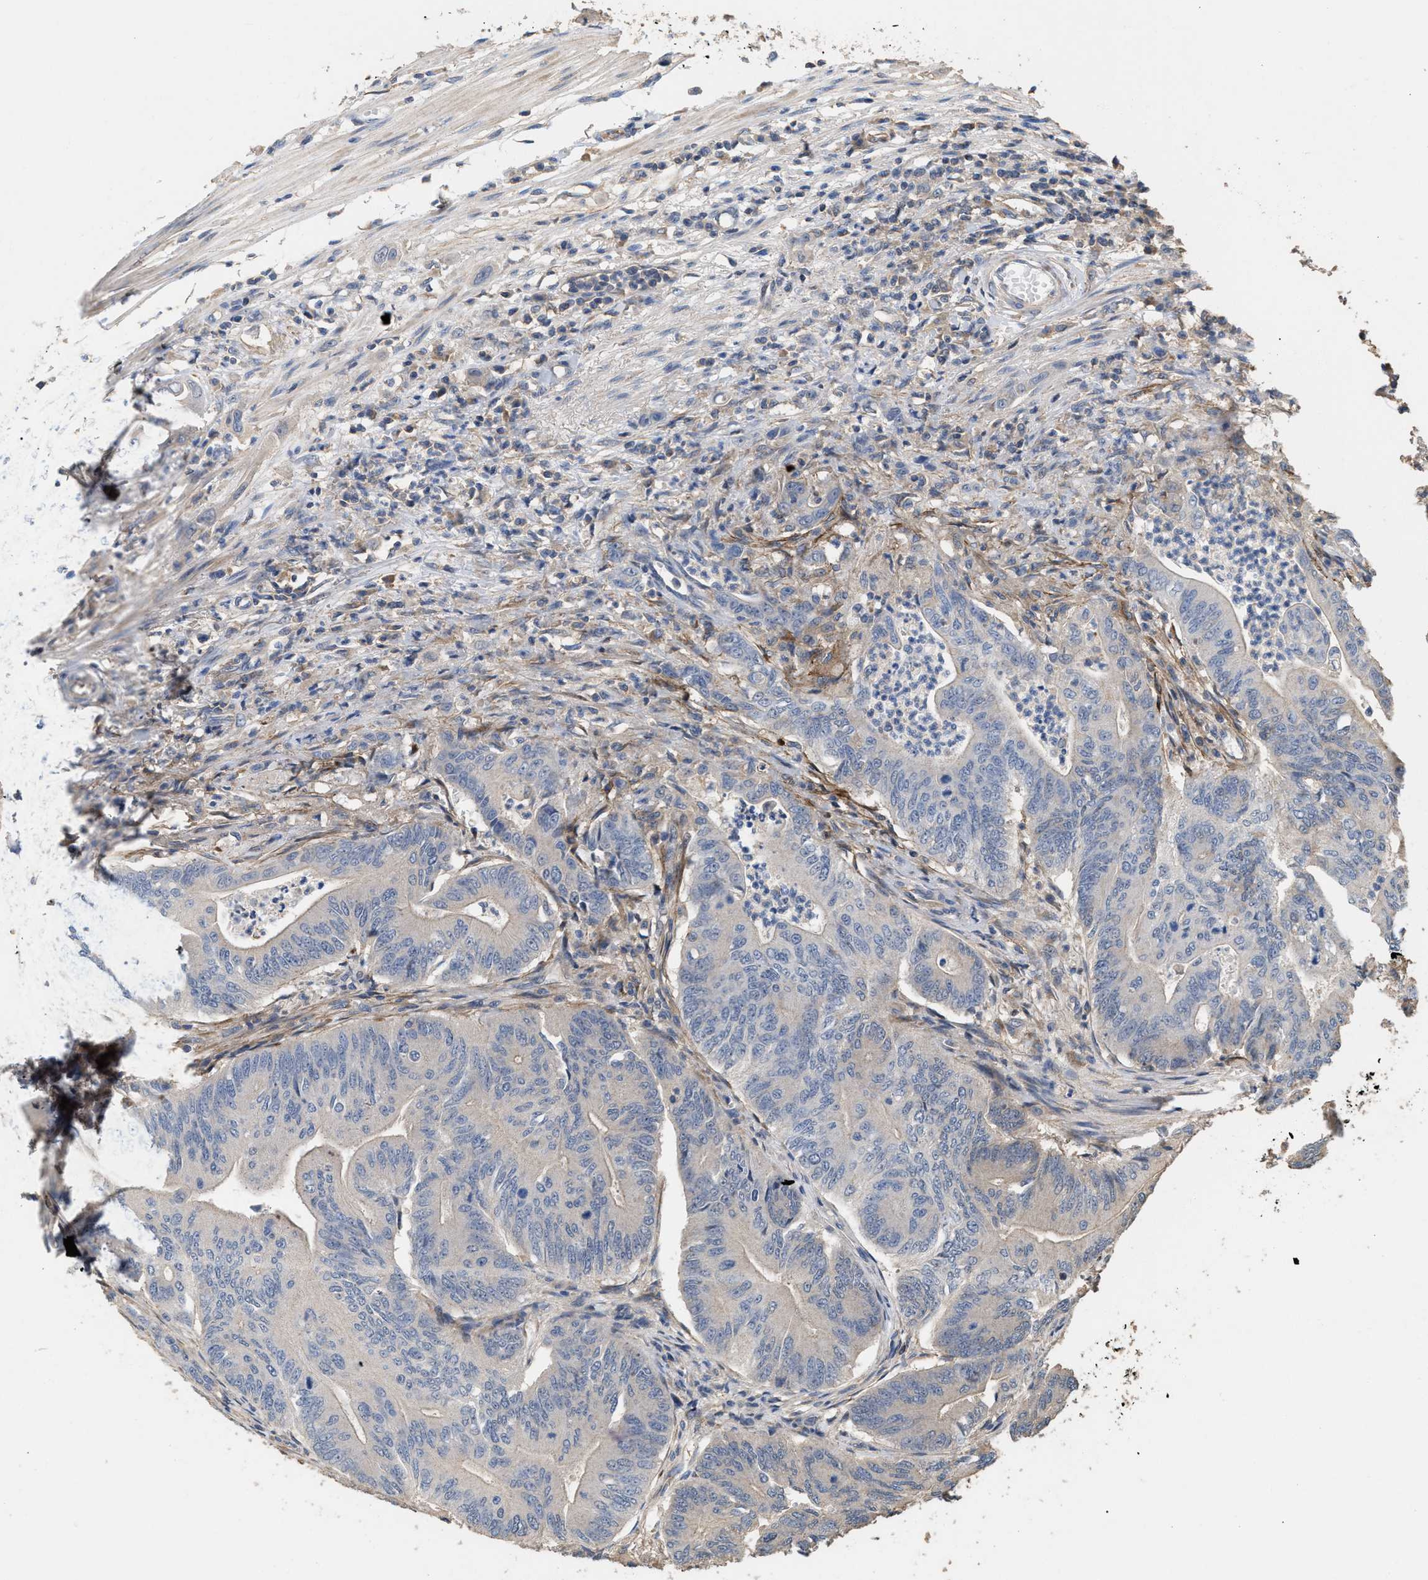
{"staining": {"intensity": "weak", "quantity": "<25%", "location": "cytoplasmic/membranous"}, "tissue": "colorectal cancer", "cell_type": "Tumor cells", "image_type": "cancer", "snomed": [{"axis": "morphology", "description": "Adenoma, NOS"}, {"axis": "morphology", "description": "Adenocarcinoma, NOS"}, {"axis": "topography", "description": "Colon"}], "caption": "DAB immunohistochemical staining of human colorectal adenoma demonstrates no significant staining in tumor cells.", "gene": "HTRA3", "patient": {"sex": "male", "age": 79}}